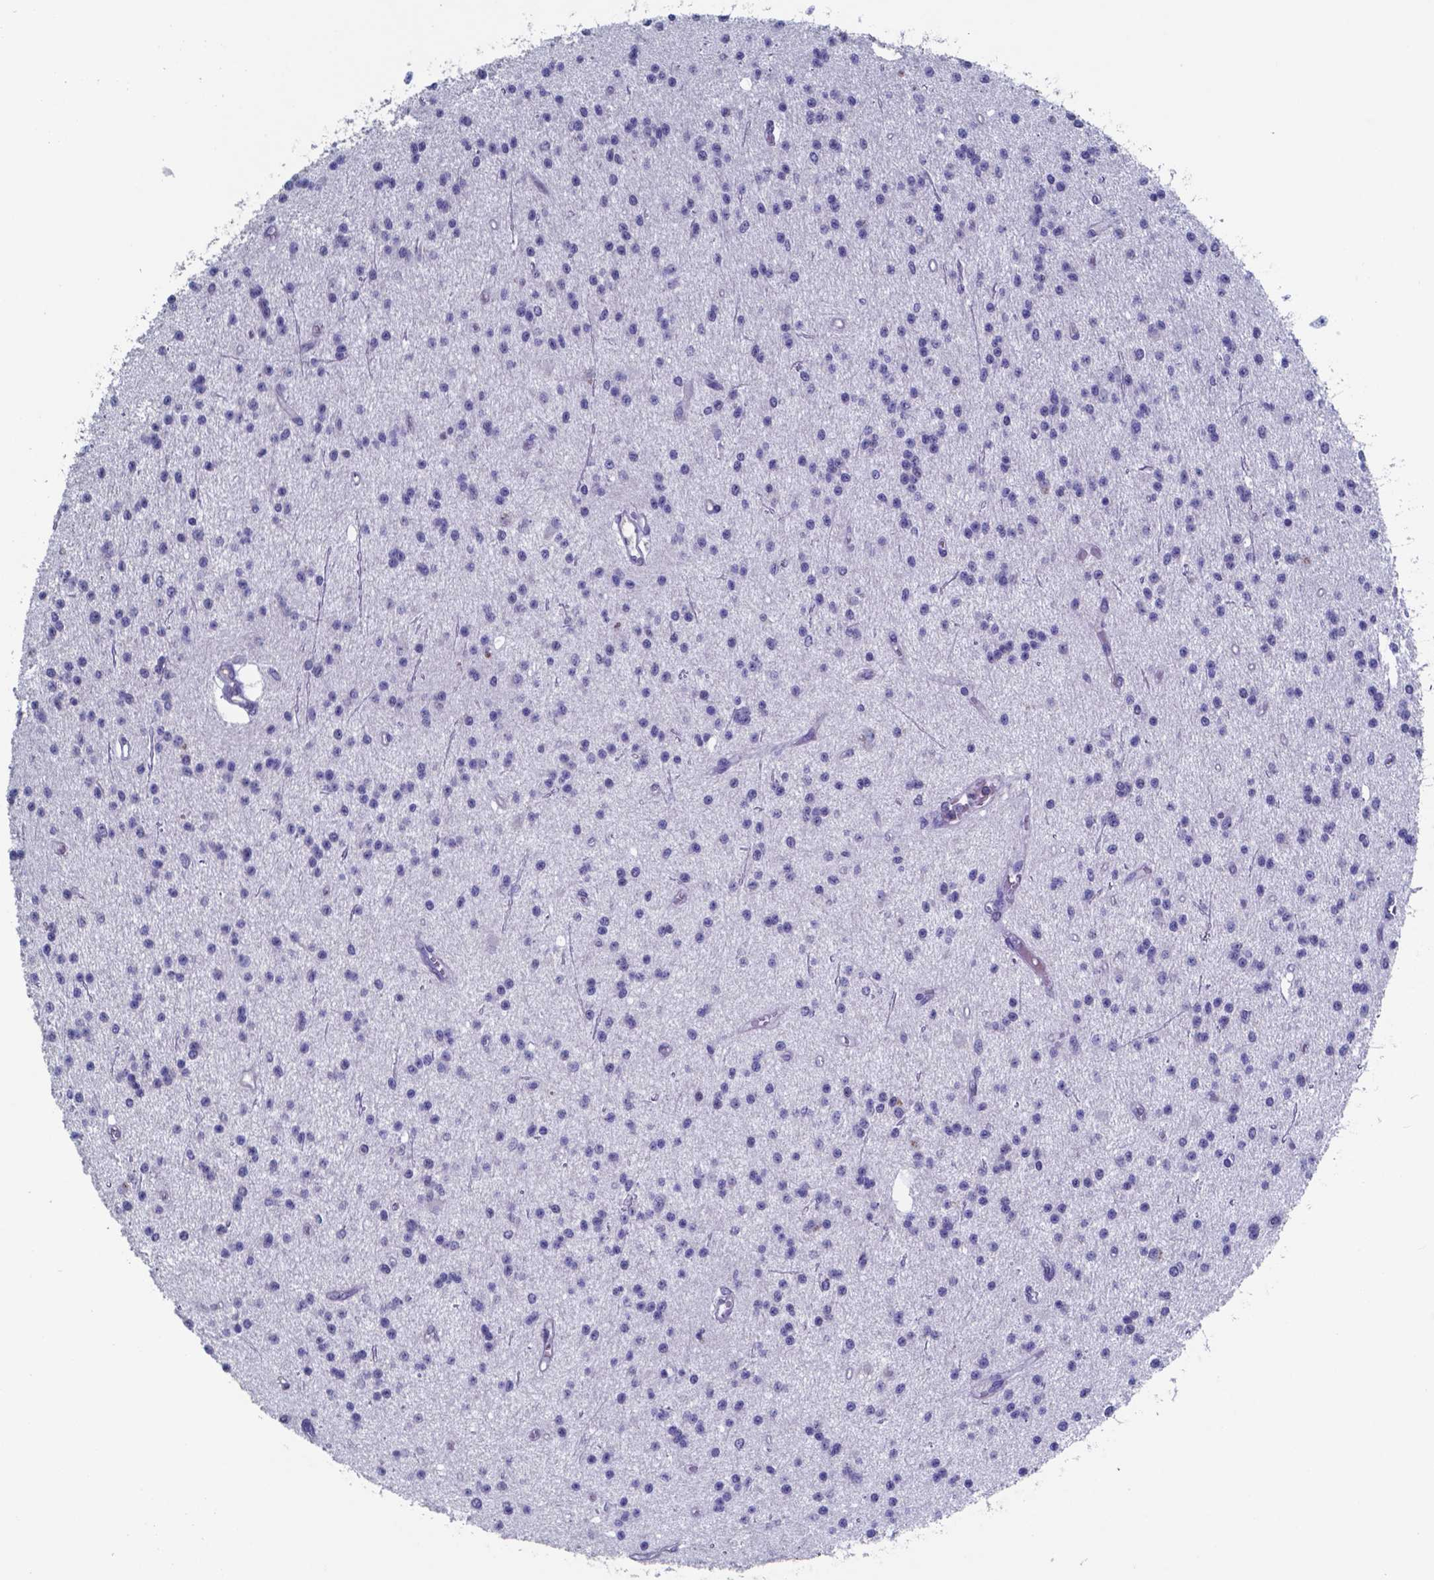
{"staining": {"intensity": "negative", "quantity": "none", "location": "none"}, "tissue": "glioma", "cell_type": "Tumor cells", "image_type": "cancer", "snomed": [{"axis": "morphology", "description": "Glioma, malignant, Low grade"}, {"axis": "topography", "description": "Brain"}], "caption": "High magnification brightfield microscopy of glioma stained with DAB (3,3'-diaminobenzidine) (brown) and counterstained with hematoxylin (blue): tumor cells show no significant expression.", "gene": "TTR", "patient": {"sex": "male", "age": 27}}